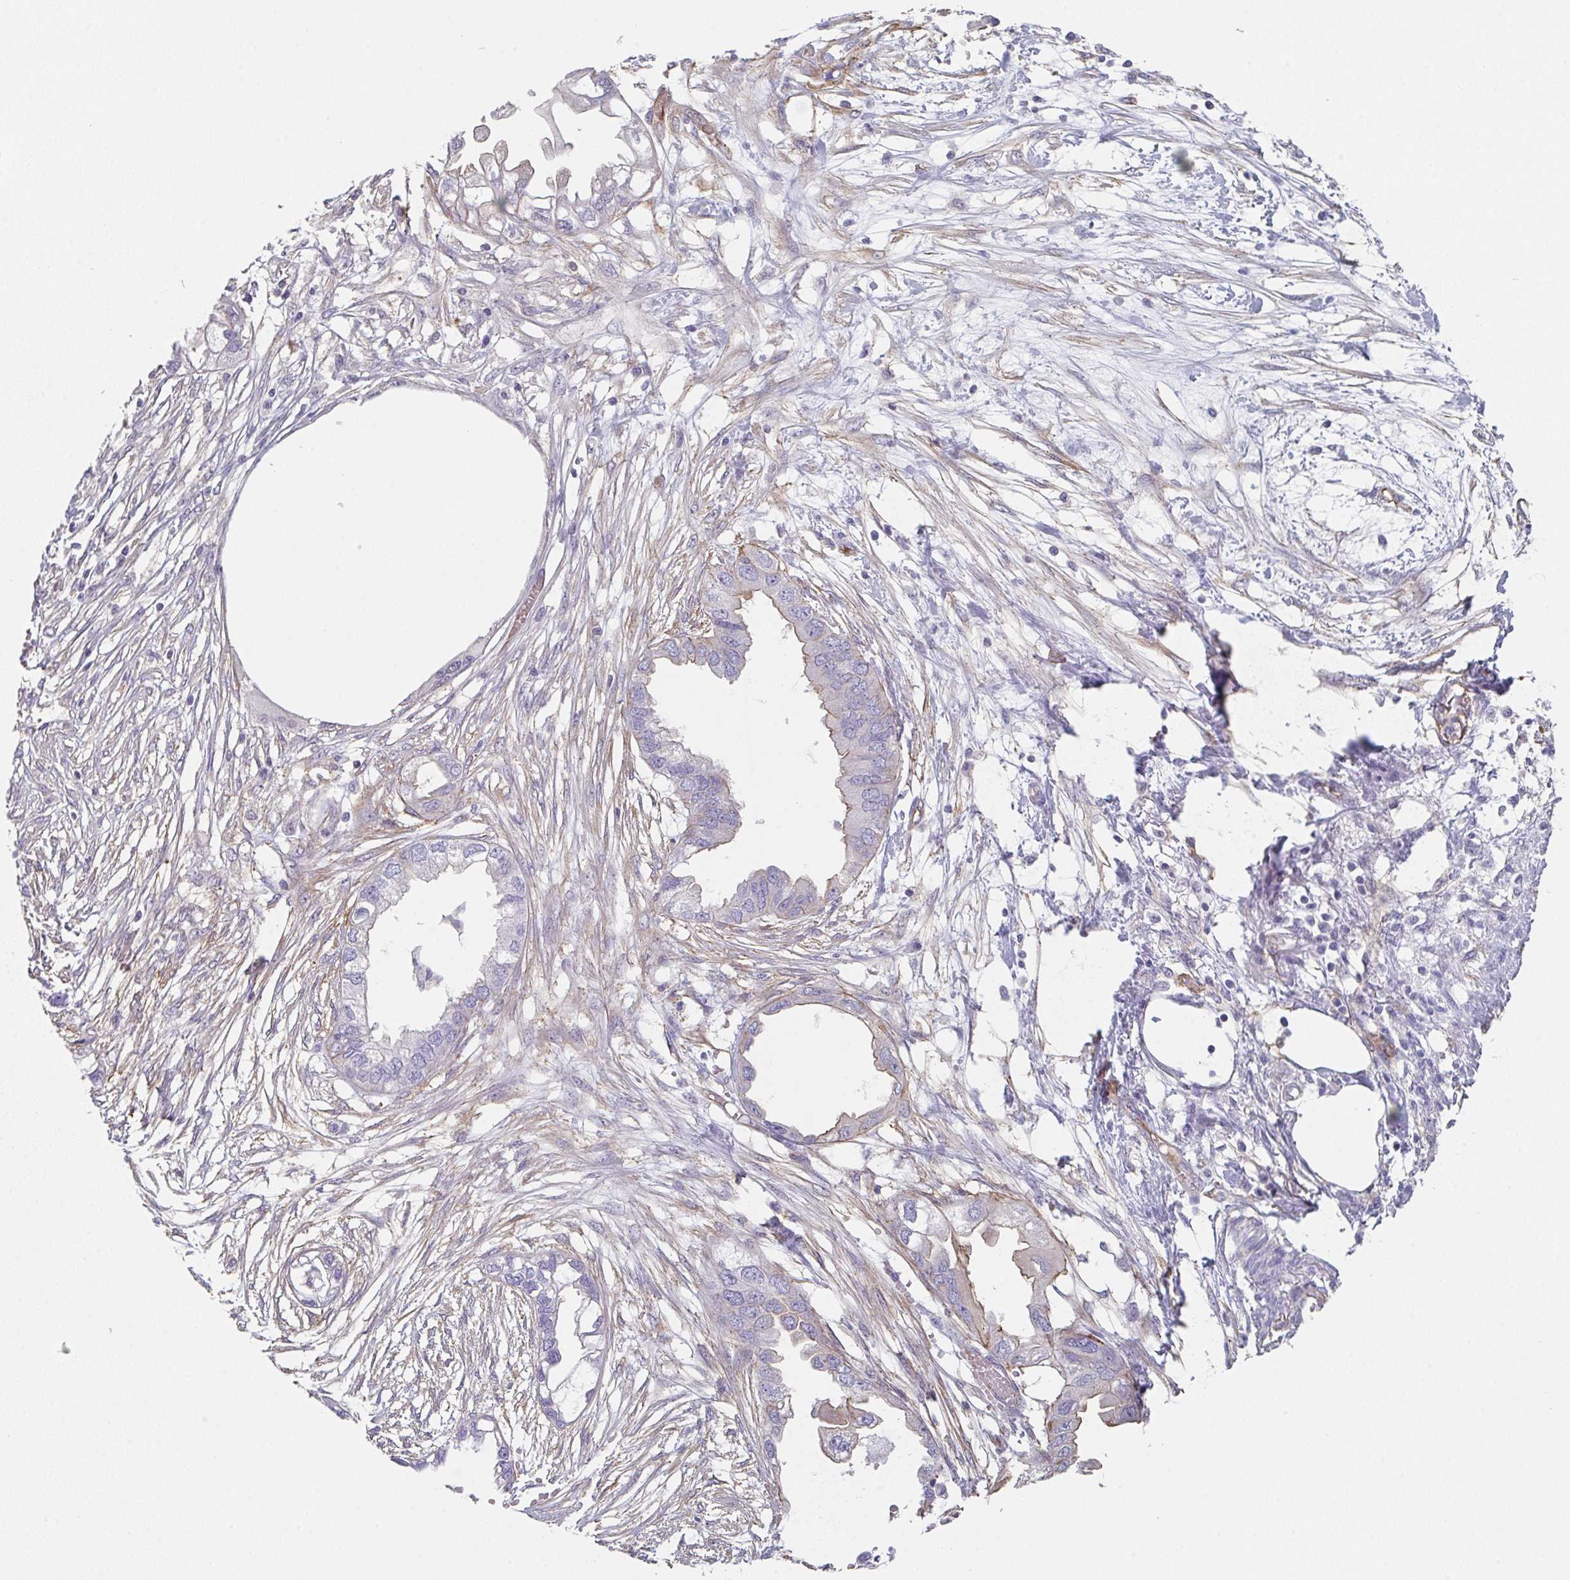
{"staining": {"intensity": "strong", "quantity": "<25%", "location": "cytoplasmic/membranous"}, "tissue": "endometrial cancer", "cell_type": "Tumor cells", "image_type": "cancer", "snomed": [{"axis": "morphology", "description": "Adenocarcinoma, NOS"}, {"axis": "morphology", "description": "Adenocarcinoma, metastatic, NOS"}, {"axis": "topography", "description": "Adipose tissue"}, {"axis": "topography", "description": "Endometrium"}], "caption": "Metastatic adenocarcinoma (endometrial) was stained to show a protein in brown. There is medium levels of strong cytoplasmic/membranous positivity in approximately <25% of tumor cells.", "gene": "DBN1", "patient": {"sex": "female", "age": 67}}